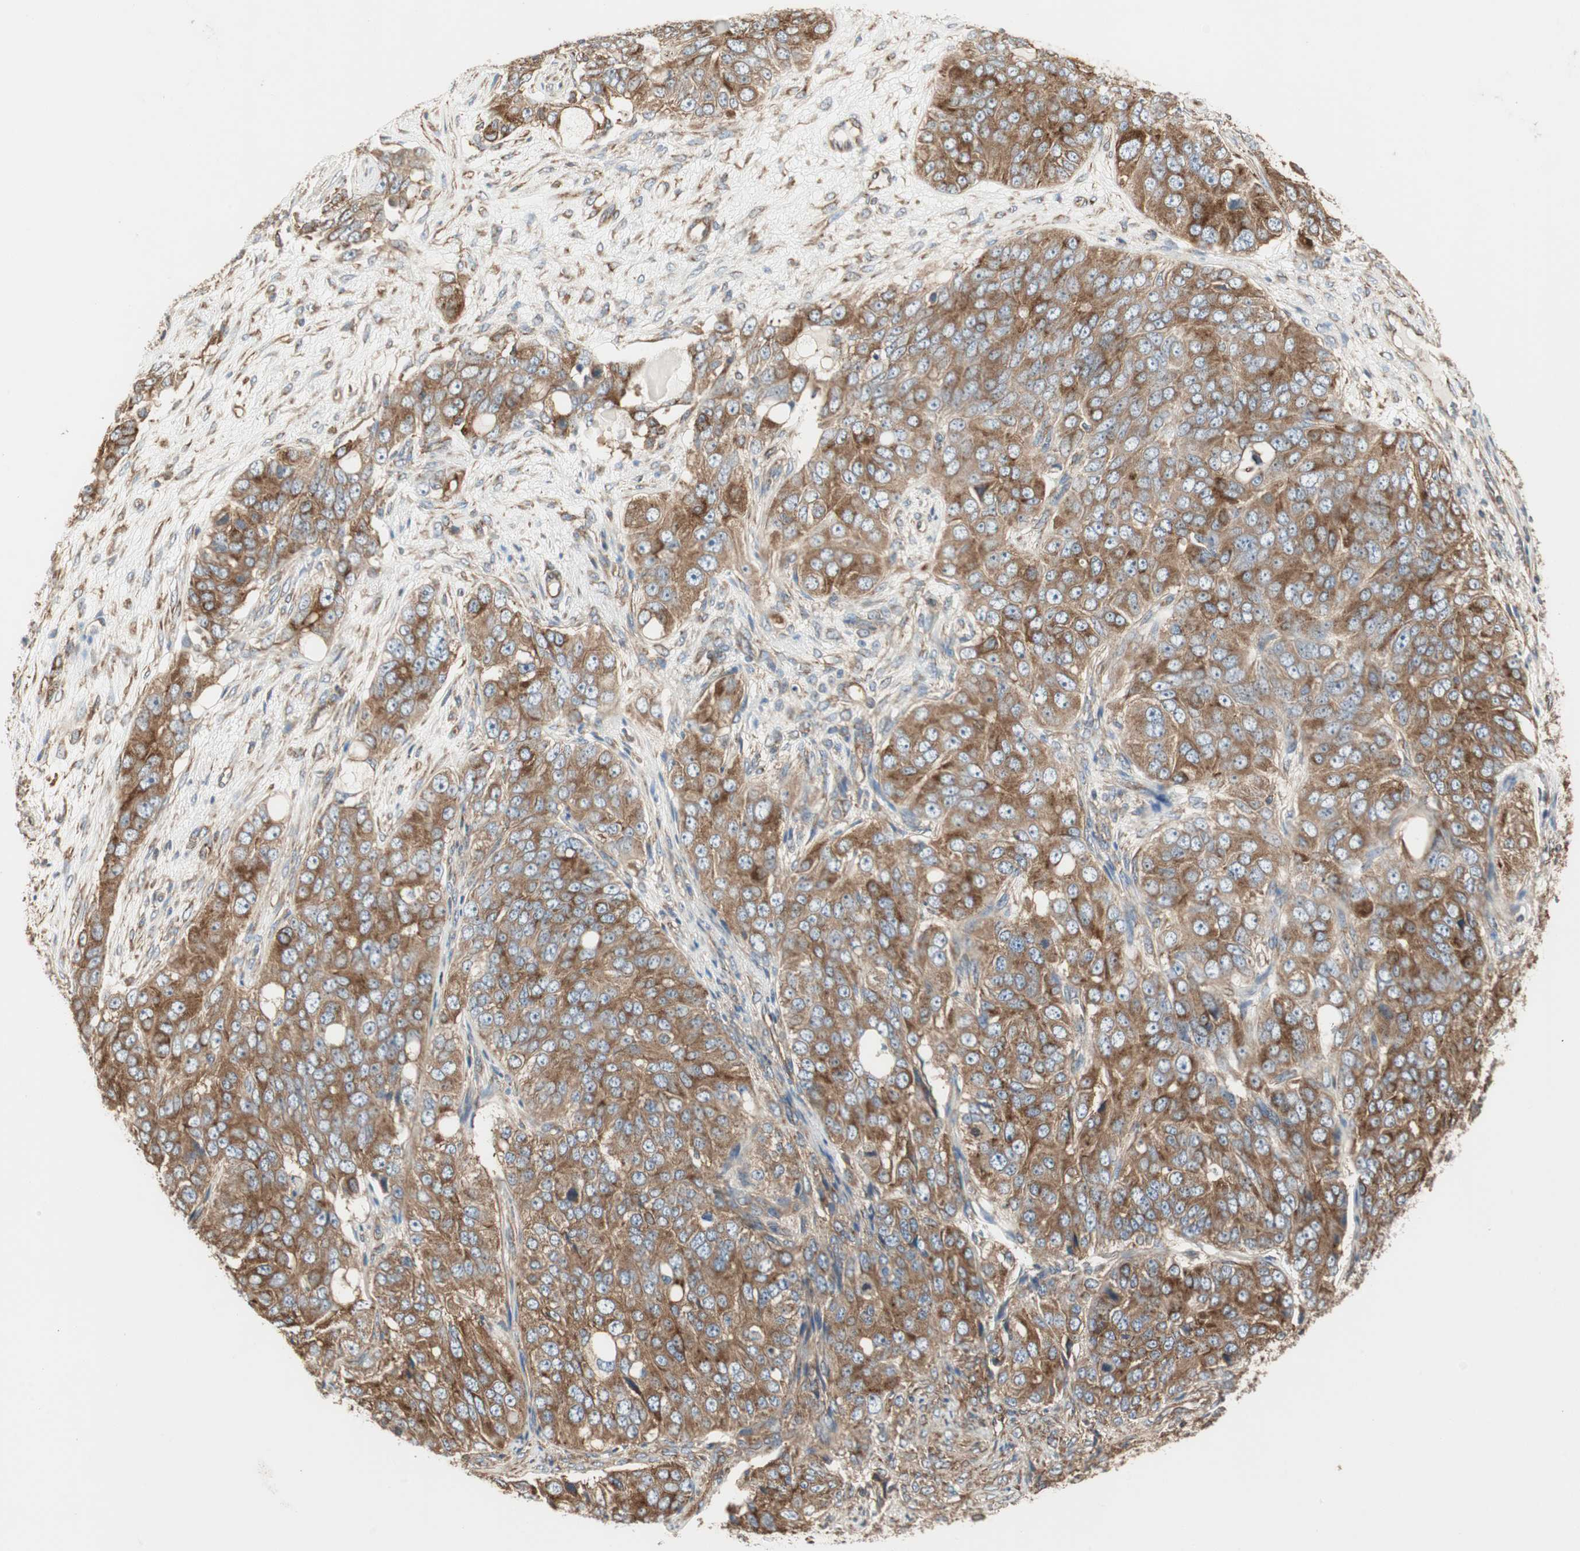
{"staining": {"intensity": "strong", "quantity": ">75%", "location": "cytoplasmic/membranous"}, "tissue": "ovarian cancer", "cell_type": "Tumor cells", "image_type": "cancer", "snomed": [{"axis": "morphology", "description": "Carcinoma, endometroid"}, {"axis": "topography", "description": "Ovary"}], "caption": "The histopathology image displays immunohistochemical staining of endometroid carcinoma (ovarian). There is strong cytoplasmic/membranous expression is seen in about >75% of tumor cells.", "gene": "H6PD", "patient": {"sex": "female", "age": 51}}